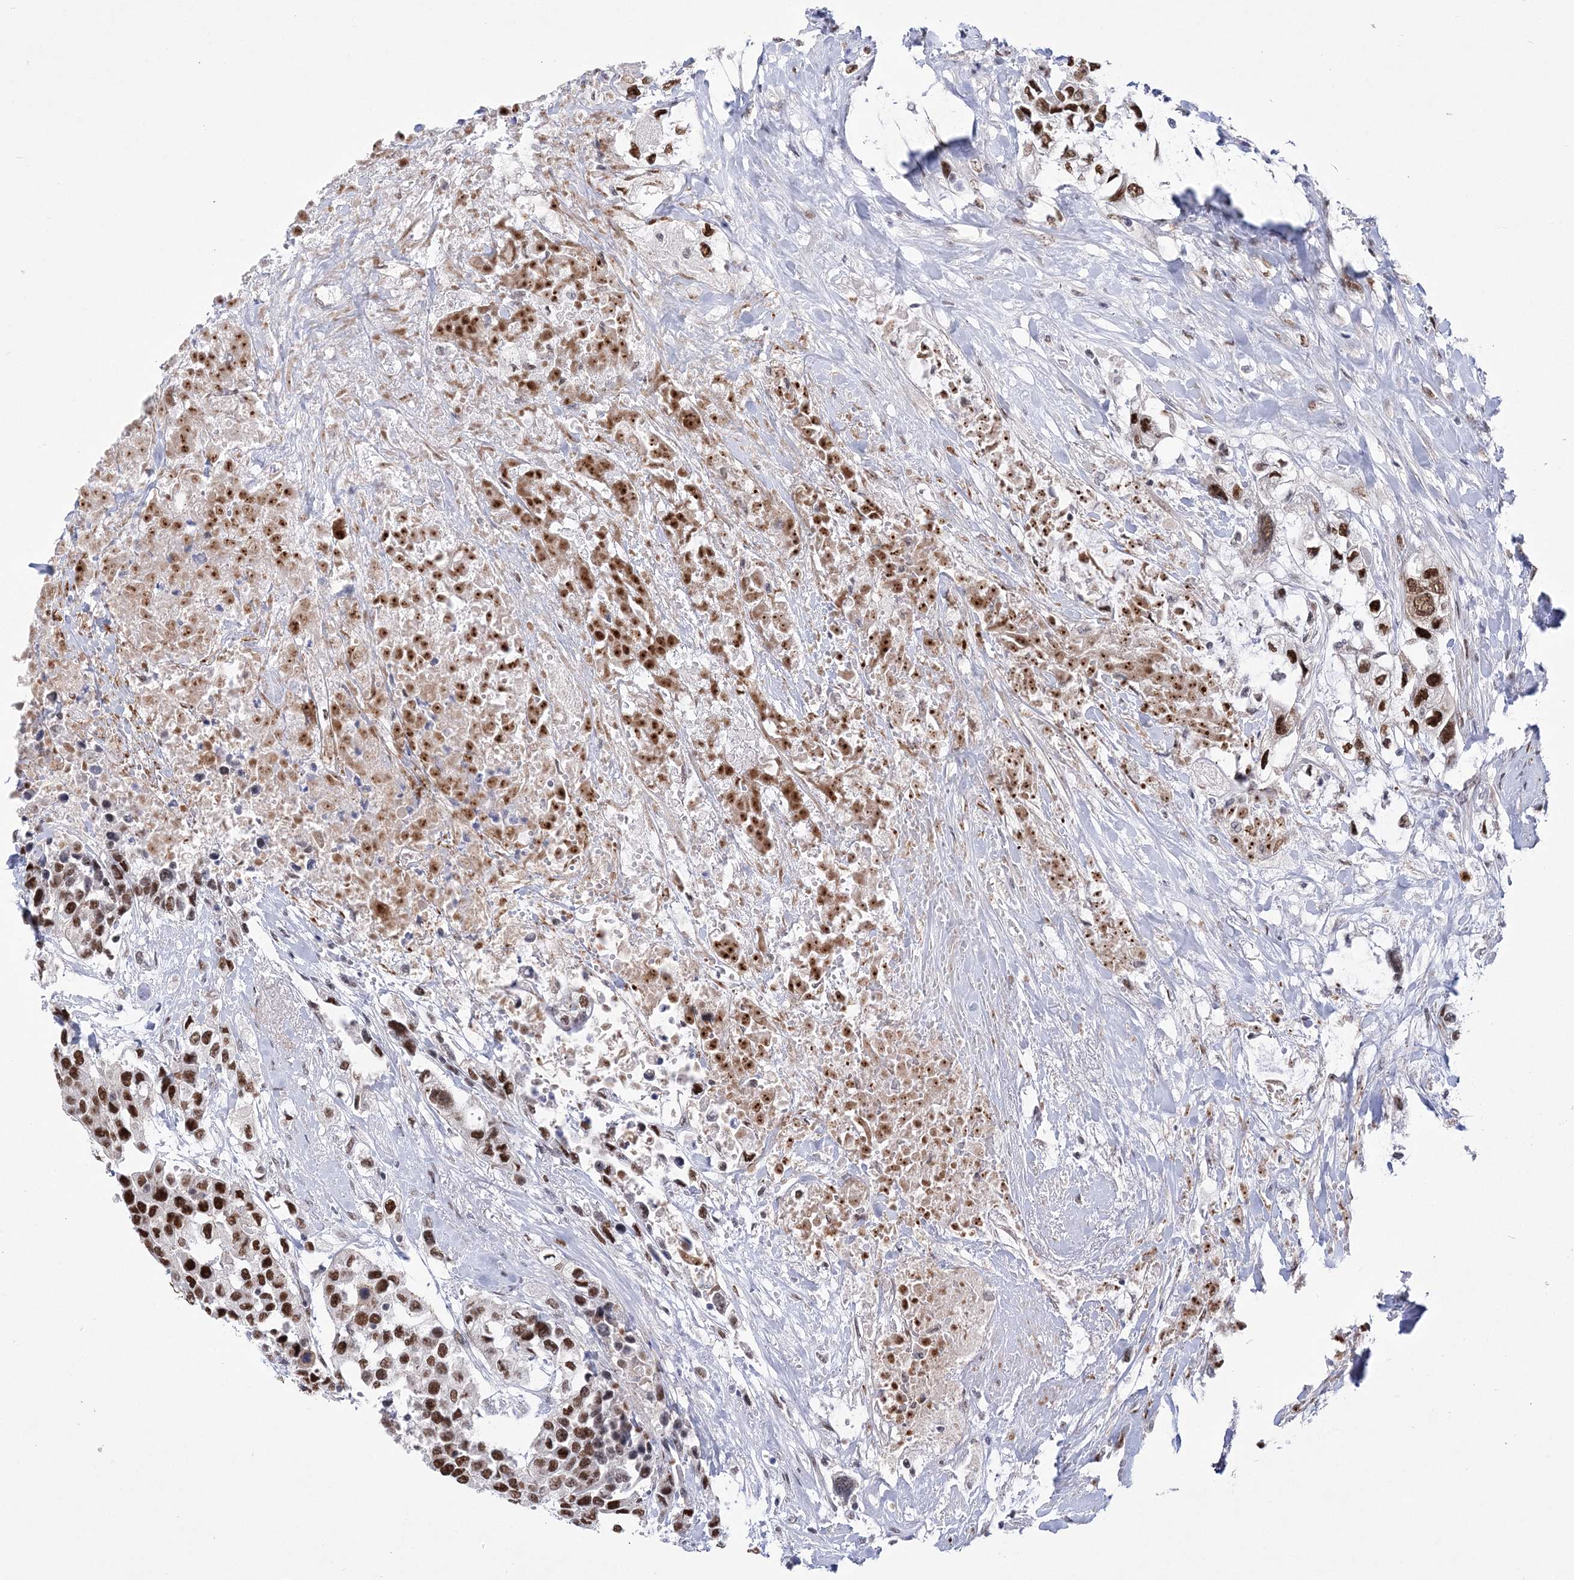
{"staining": {"intensity": "strong", "quantity": ">75%", "location": "nuclear"}, "tissue": "urothelial cancer", "cell_type": "Tumor cells", "image_type": "cancer", "snomed": [{"axis": "morphology", "description": "Urothelial carcinoma, High grade"}, {"axis": "topography", "description": "Urinary bladder"}], "caption": "High-grade urothelial carcinoma stained with DAB immunohistochemistry (IHC) shows high levels of strong nuclear staining in approximately >75% of tumor cells.", "gene": "NSUN2", "patient": {"sex": "female", "age": 80}}